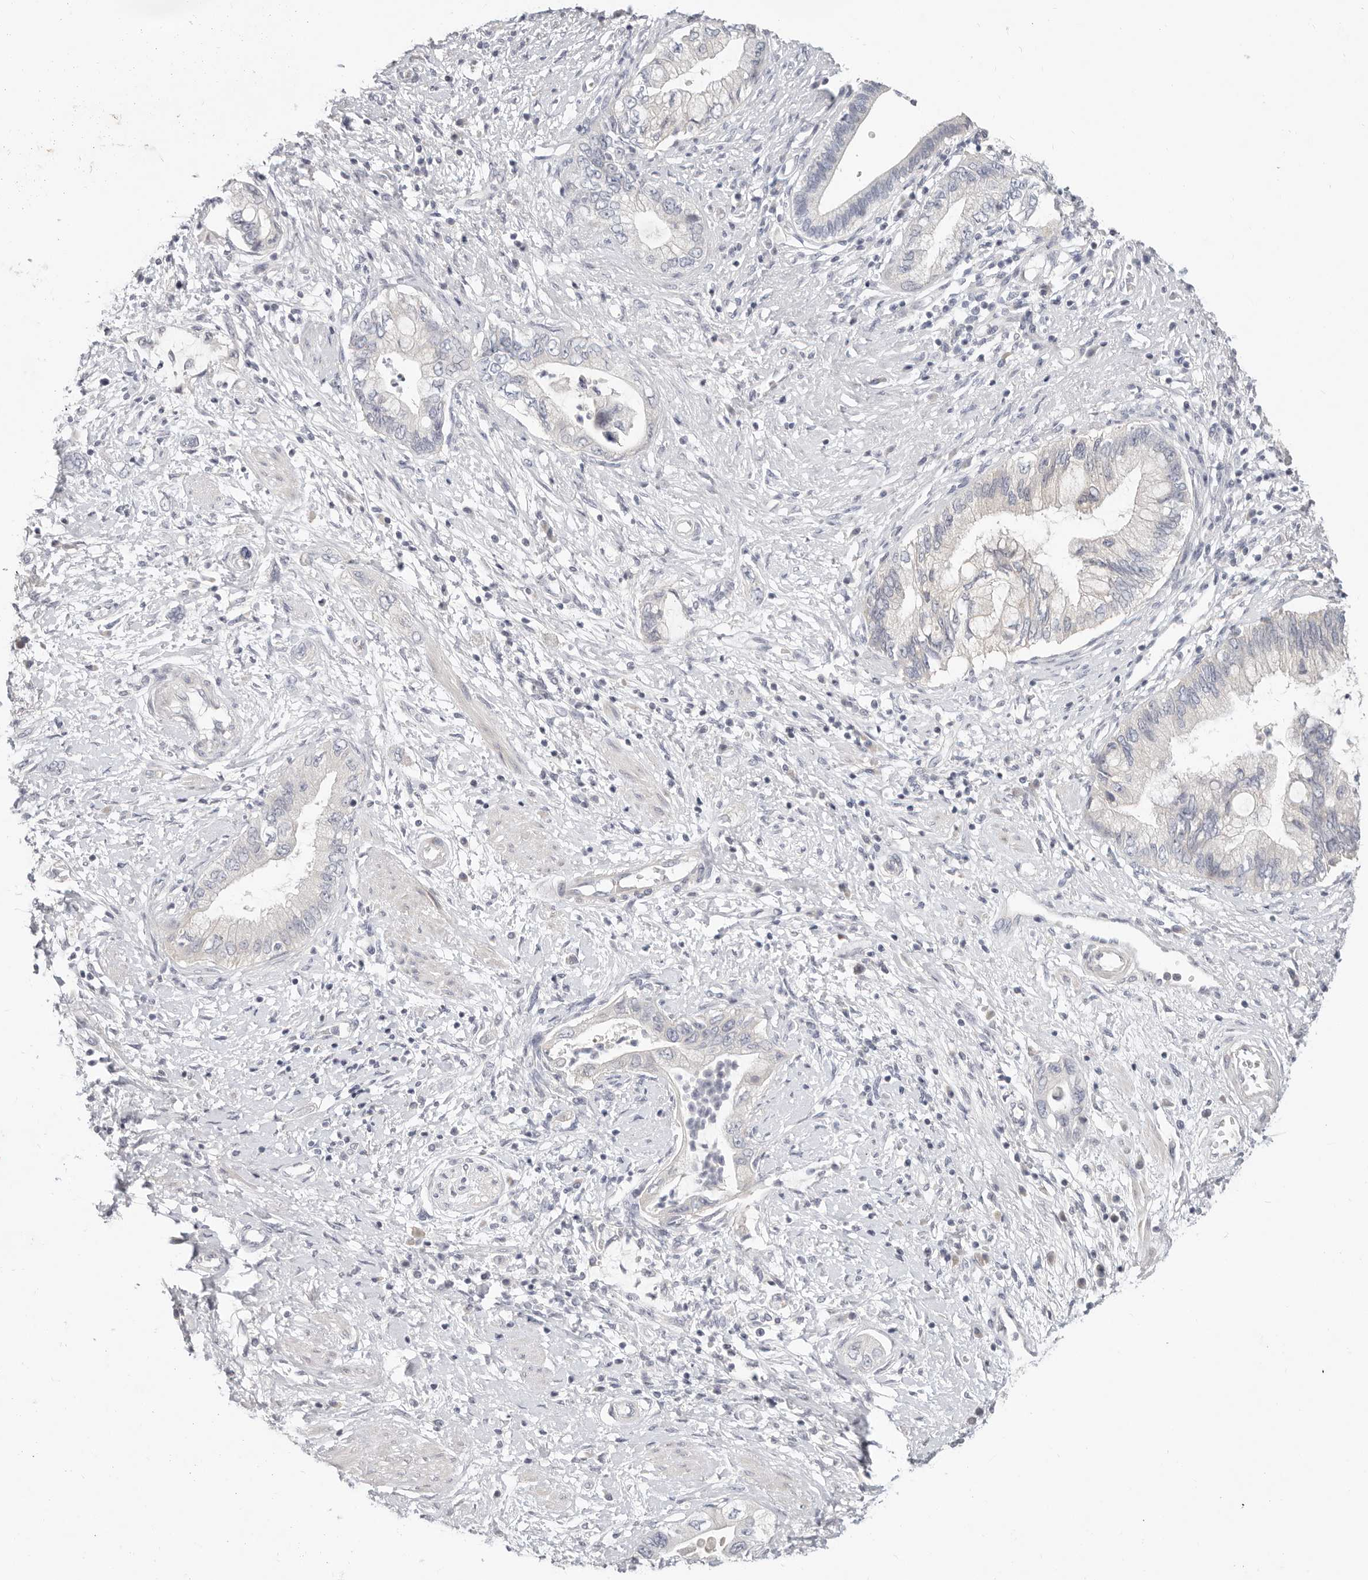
{"staining": {"intensity": "negative", "quantity": "none", "location": "none"}, "tissue": "pancreatic cancer", "cell_type": "Tumor cells", "image_type": "cancer", "snomed": [{"axis": "morphology", "description": "Adenocarcinoma, NOS"}, {"axis": "topography", "description": "Pancreas"}], "caption": "Protein analysis of pancreatic cancer exhibits no significant expression in tumor cells.", "gene": "TMEM63B", "patient": {"sex": "female", "age": 73}}